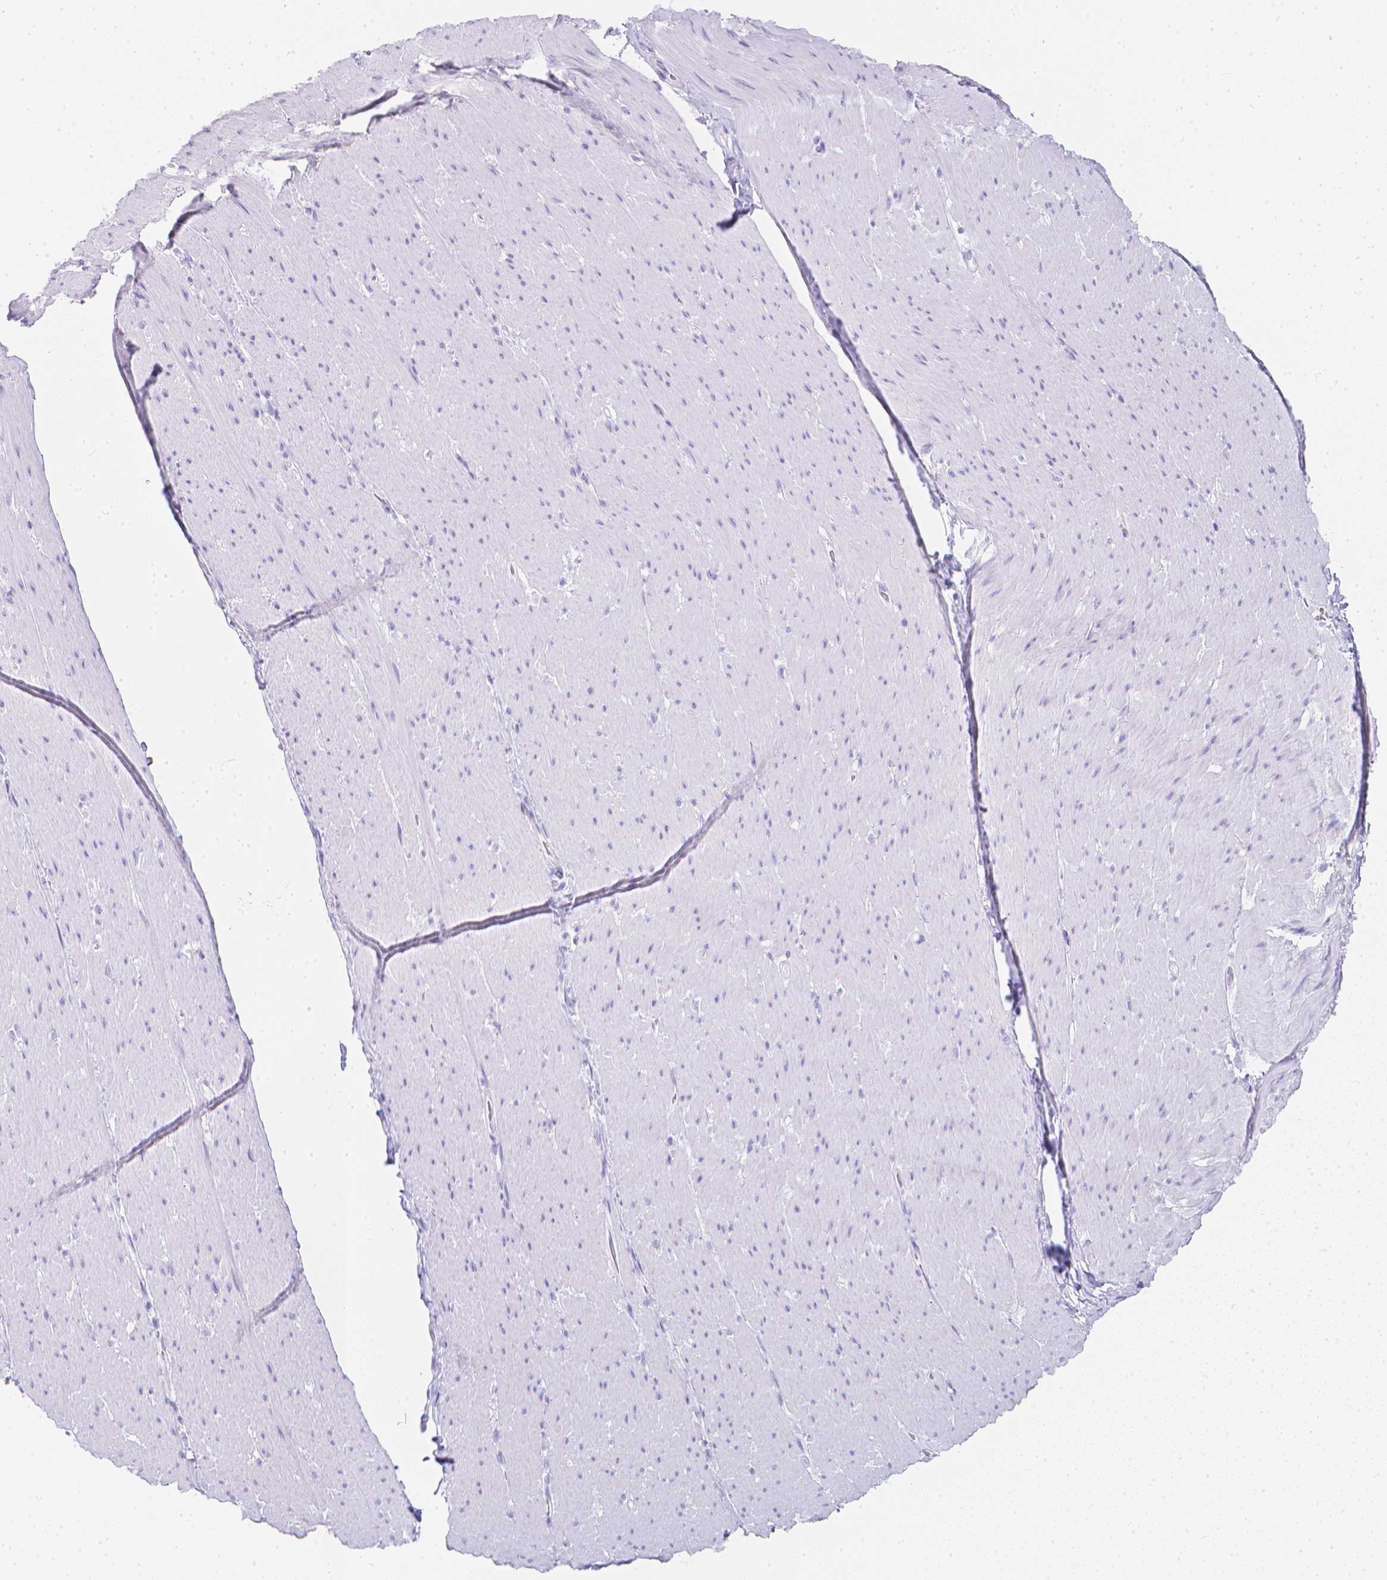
{"staining": {"intensity": "negative", "quantity": "none", "location": "none"}, "tissue": "smooth muscle", "cell_type": "Smooth muscle cells", "image_type": "normal", "snomed": [{"axis": "morphology", "description": "Normal tissue, NOS"}, {"axis": "topography", "description": "Smooth muscle"}, {"axis": "topography", "description": "Rectum"}], "caption": "Smooth muscle was stained to show a protein in brown. There is no significant positivity in smooth muscle cells. Brightfield microscopy of immunohistochemistry stained with DAB (3,3'-diaminobenzidine) (brown) and hematoxylin (blue), captured at high magnification.", "gene": "LGALS4", "patient": {"sex": "male", "age": 53}}